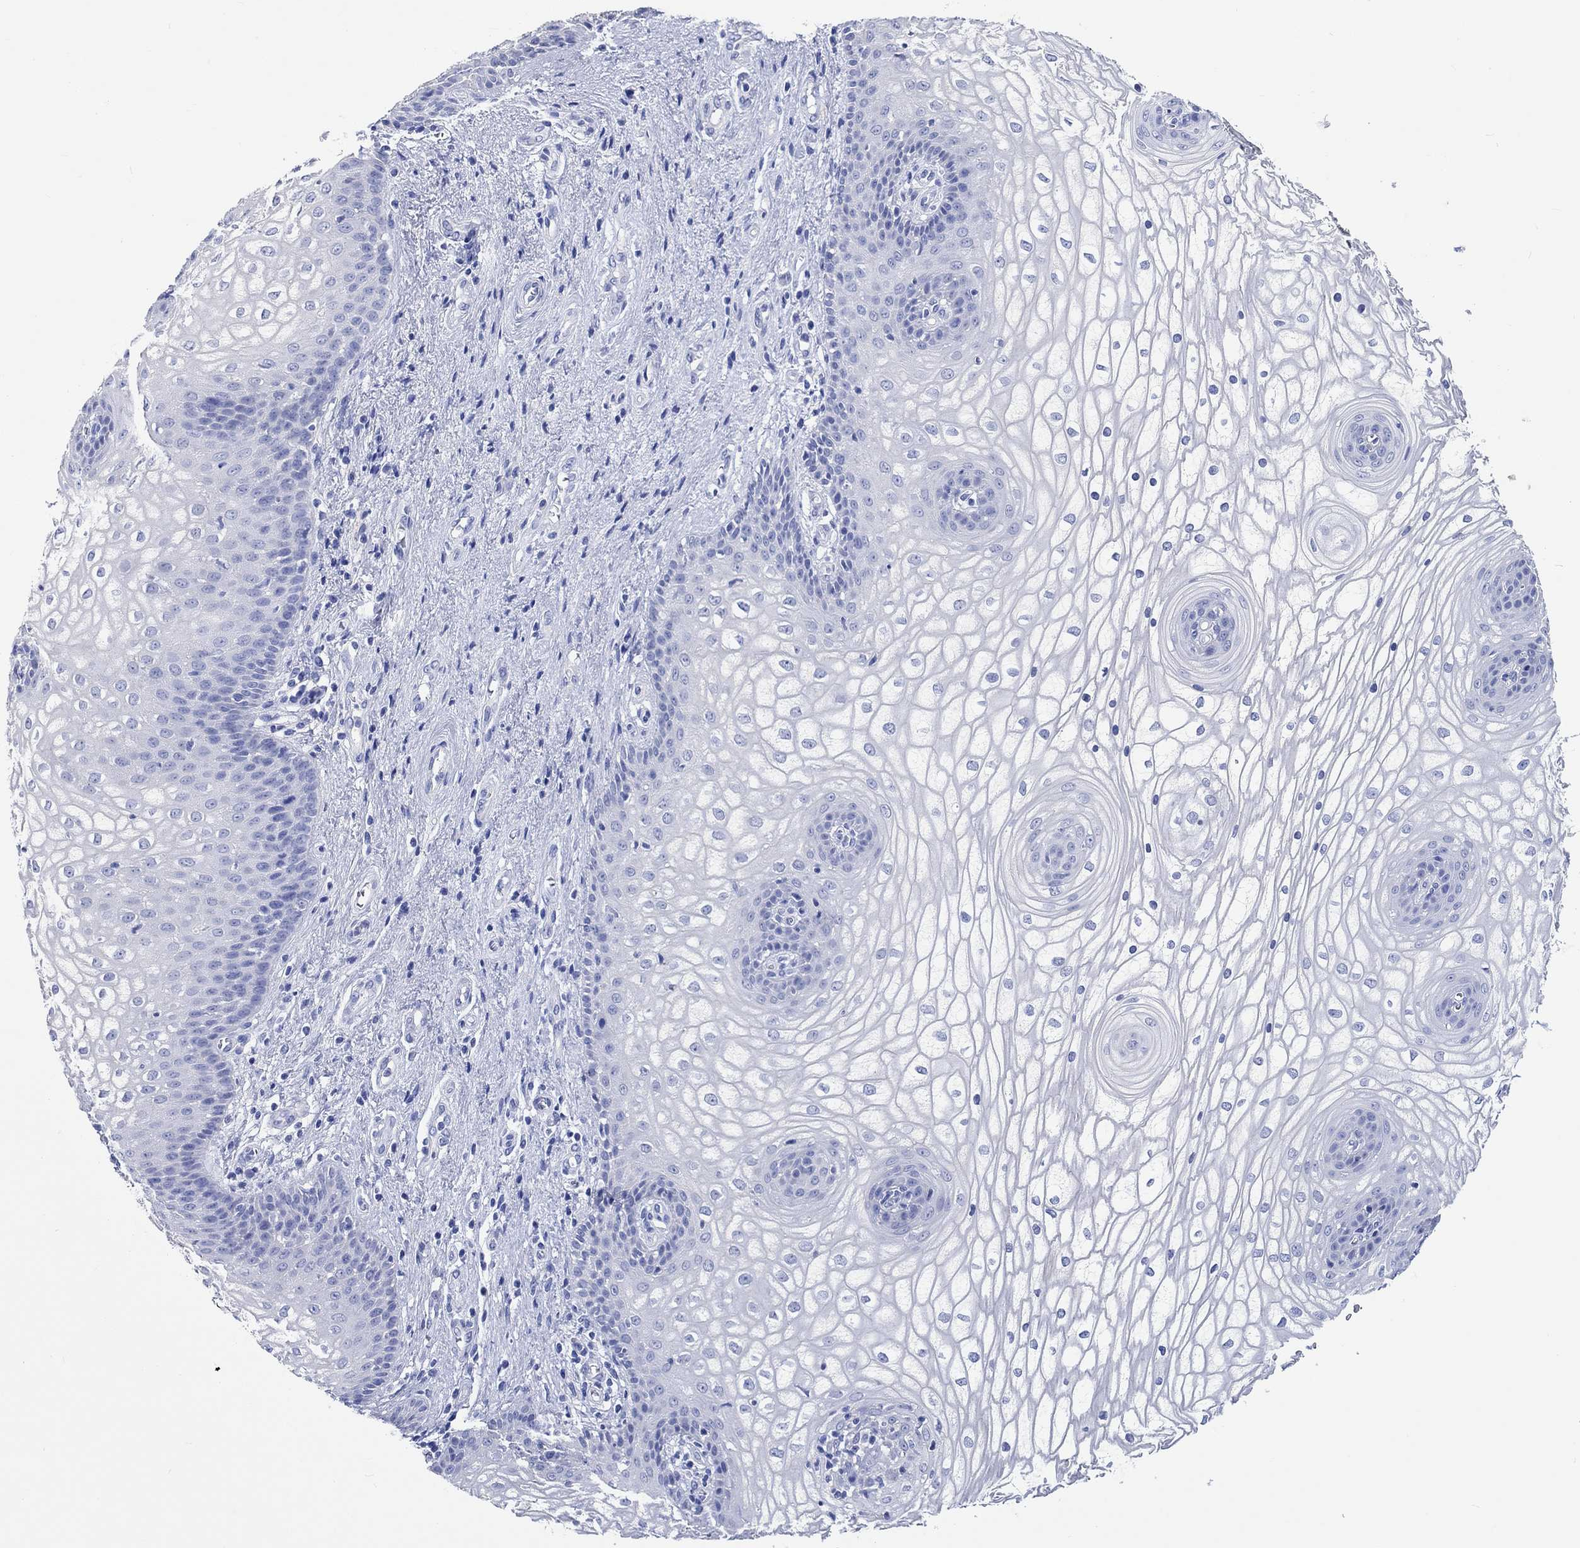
{"staining": {"intensity": "negative", "quantity": "none", "location": "none"}, "tissue": "vagina", "cell_type": "Squamous epithelial cells", "image_type": "normal", "snomed": [{"axis": "morphology", "description": "Normal tissue, NOS"}, {"axis": "topography", "description": "Vagina"}], "caption": "Immunohistochemical staining of unremarkable human vagina demonstrates no significant positivity in squamous epithelial cells. (Brightfield microscopy of DAB (3,3'-diaminobenzidine) IHC at high magnification).", "gene": "SHISA4", "patient": {"sex": "female", "age": 34}}